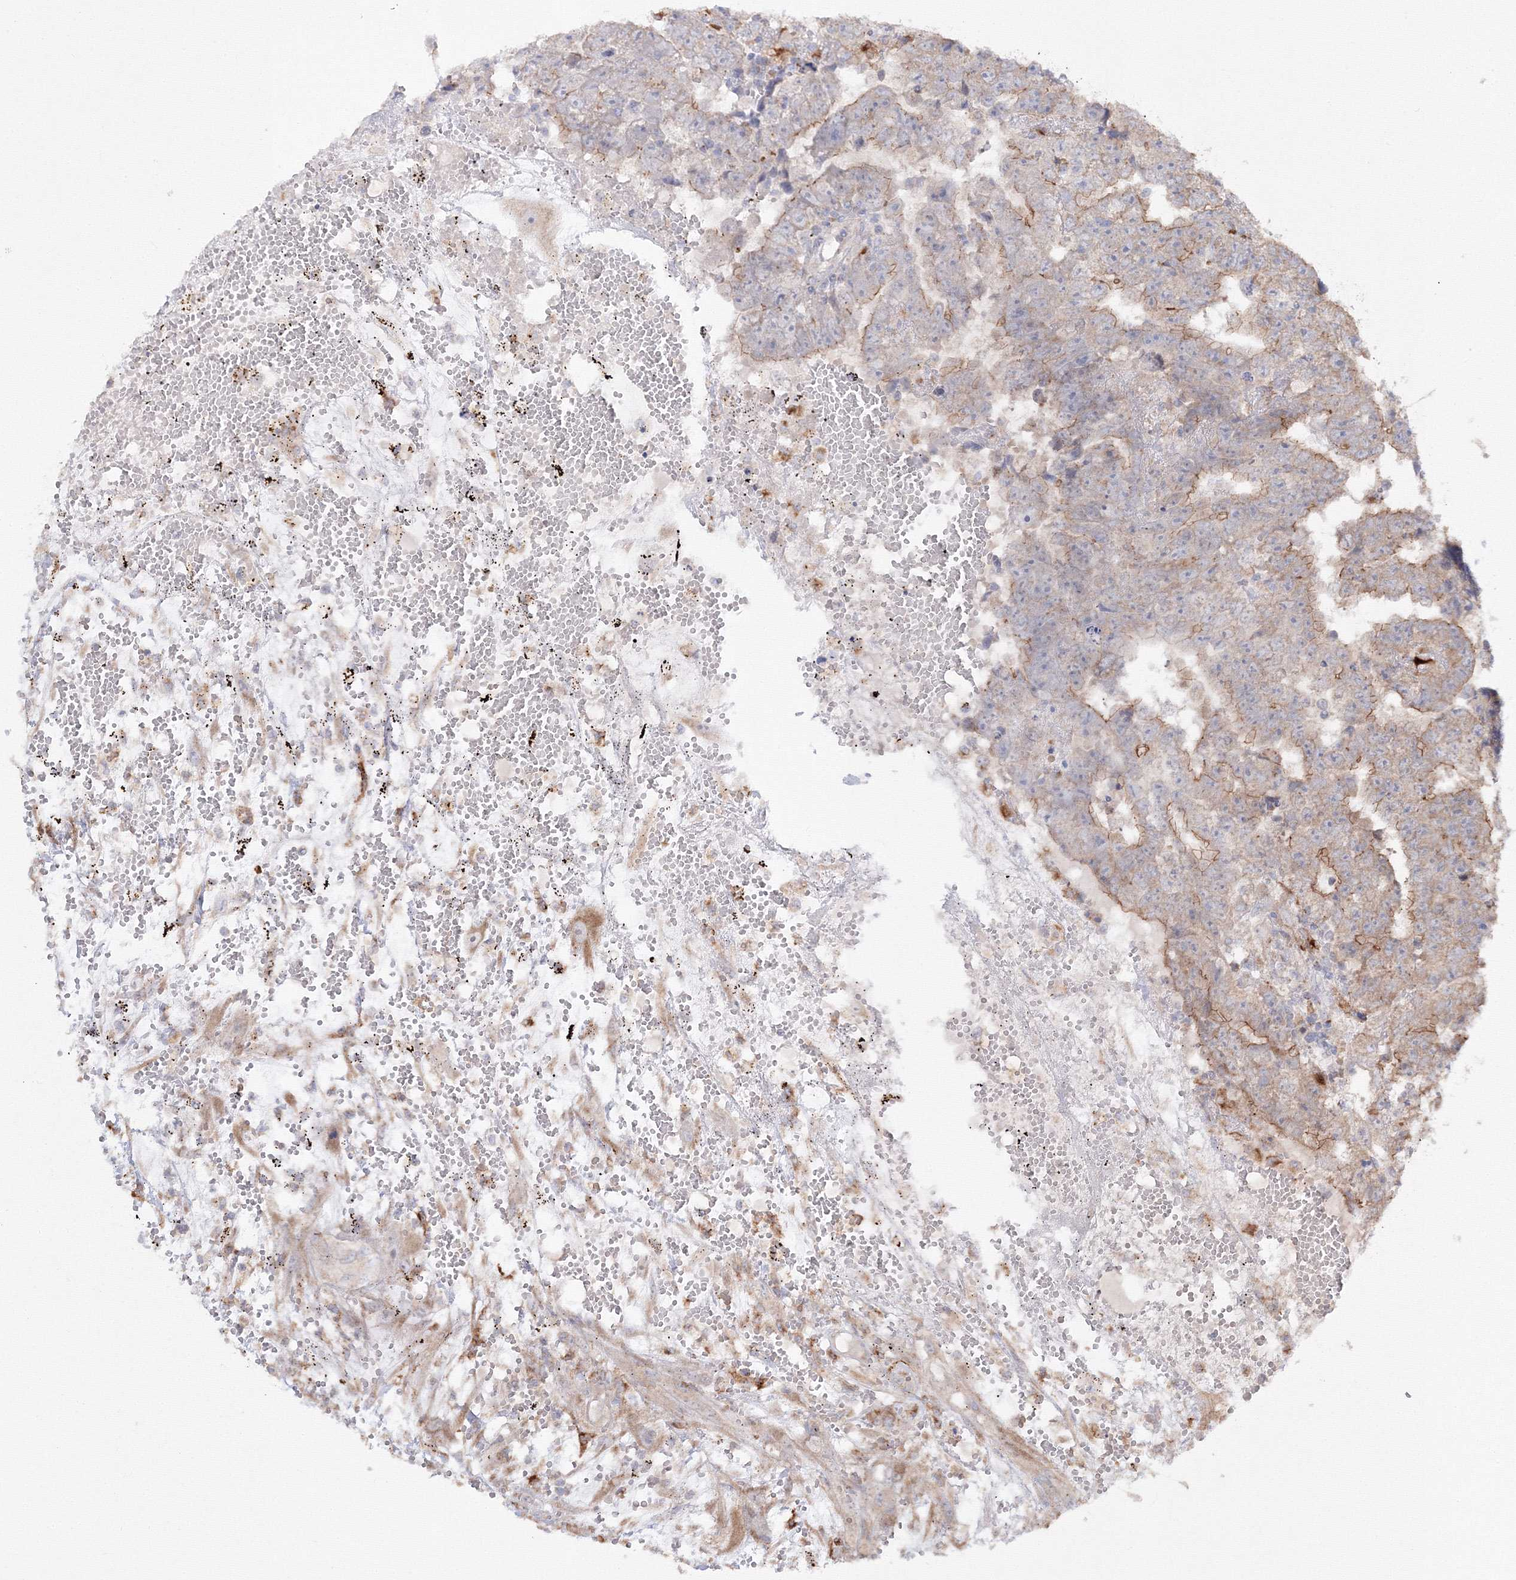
{"staining": {"intensity": "moderate", "quantity": "<25%", "location": "cytoplasmic/membranous"}, "tissue": "testis cancer", "cell_type": "Tumor cells", "image_type": "cancer", "snomed": [{"axis": "morphology", "description": "Carcinoma, Embryonal, NOS"}, {"axis": "topography", "description": "Testis"}], "caption": "High-magnification brightfield microscopy of testis embryonal carcinoma stained with DAB (3,3'-diaminobenzidine) (brown) and counterstained with hematoxylin (blue). tumor cells exhibit moderate cytoplasmic/membranous positivity is appreciated in about<25% of cells.", "gene": "DDO", "patient": {"sex": "male", "age": 25}}